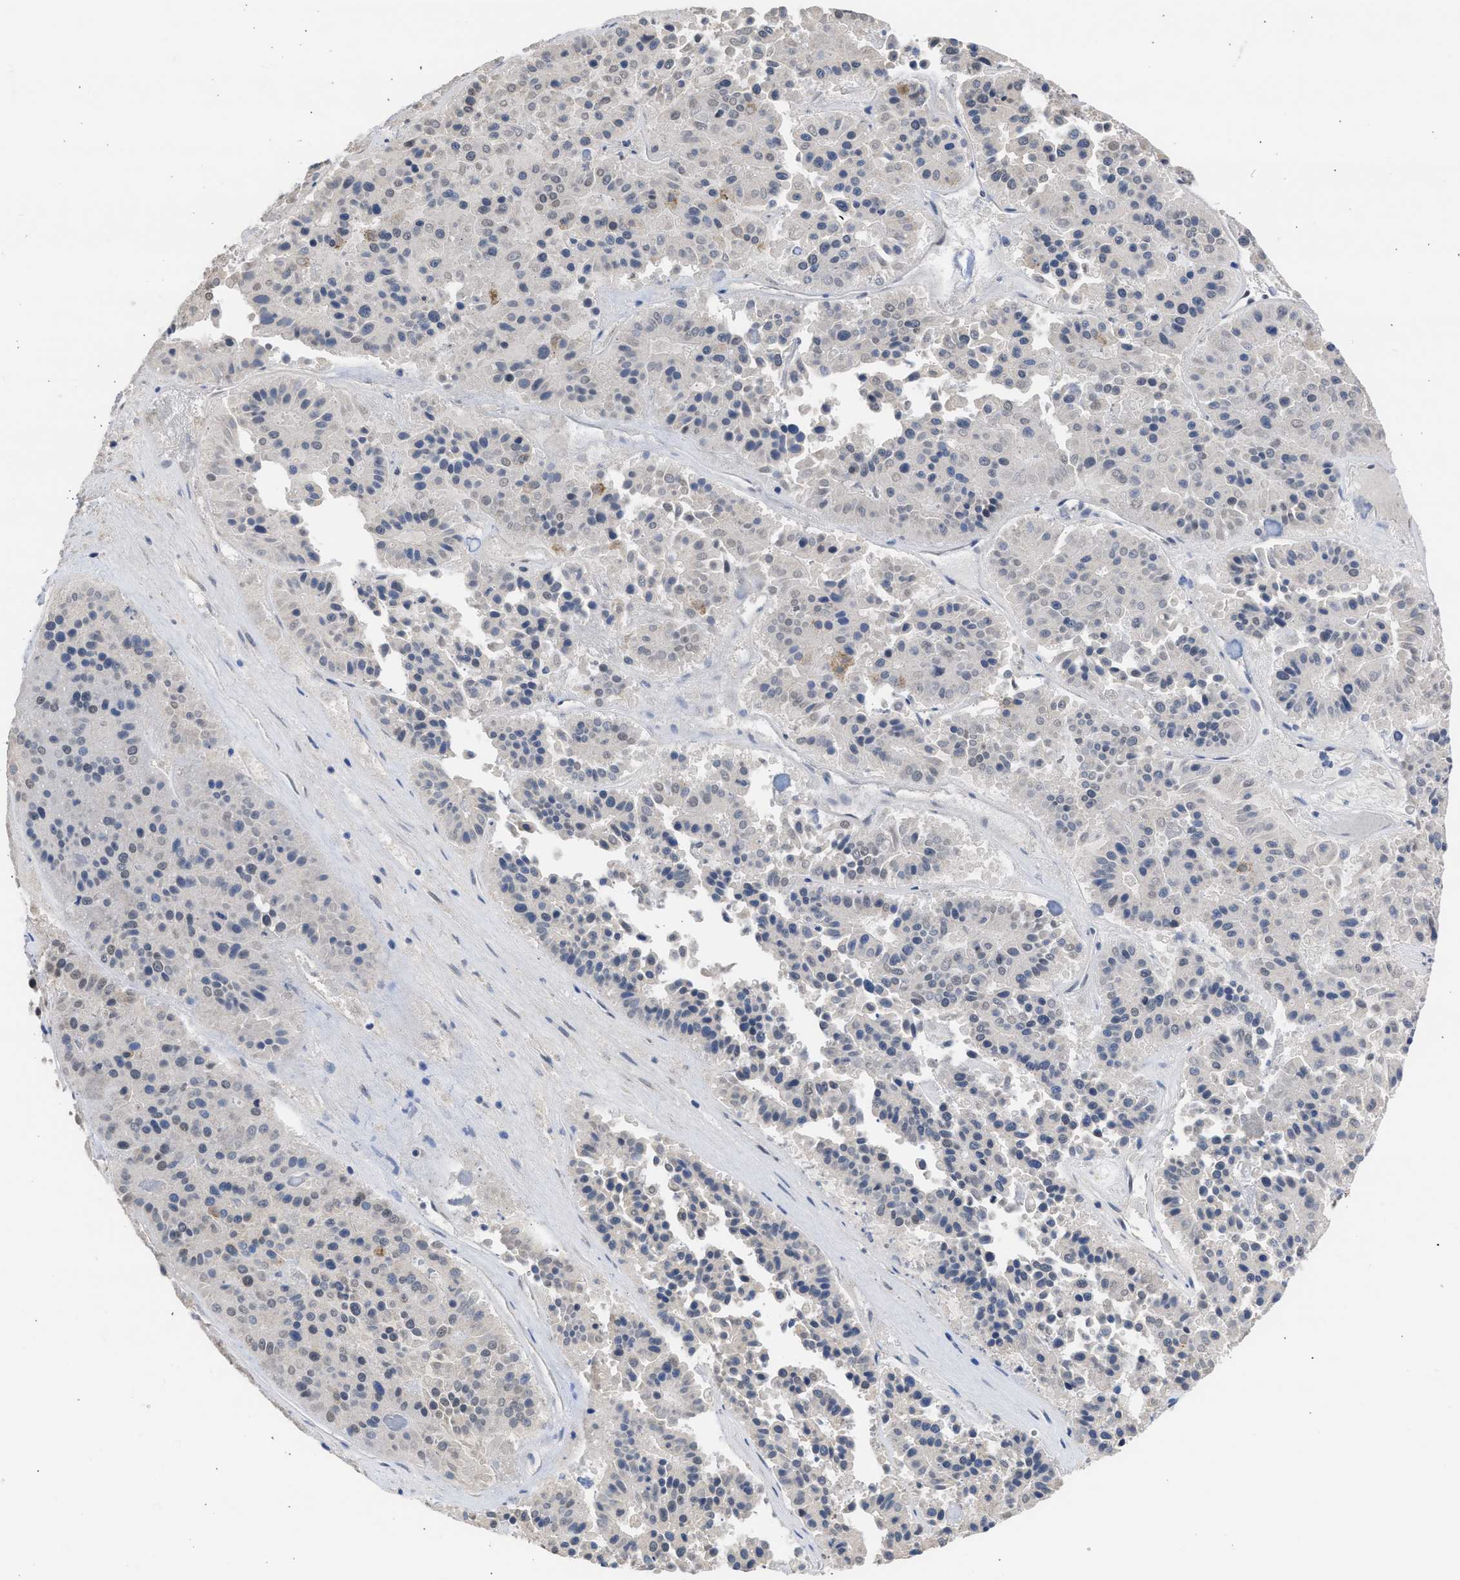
{"staining": {"intensity": "negative", "quantity": "none", "location": "none"}, "tissue": "pancreatic cancer", "cell_type": "Tumor cells", "image_type": "cancer", "snomed": [{"axis": "morphology", "description": "Adenocarcinoma, NOS"}, {"axis": "topography", "description": "Pancreas"}], "caption": "Immunohistochemical staining of human pancreatic cancer (adenocarcinoma) reveals no significant positivity in tumor cells.", "gene": "NUP35", "patient": {"sex": "male", "age": 50}}